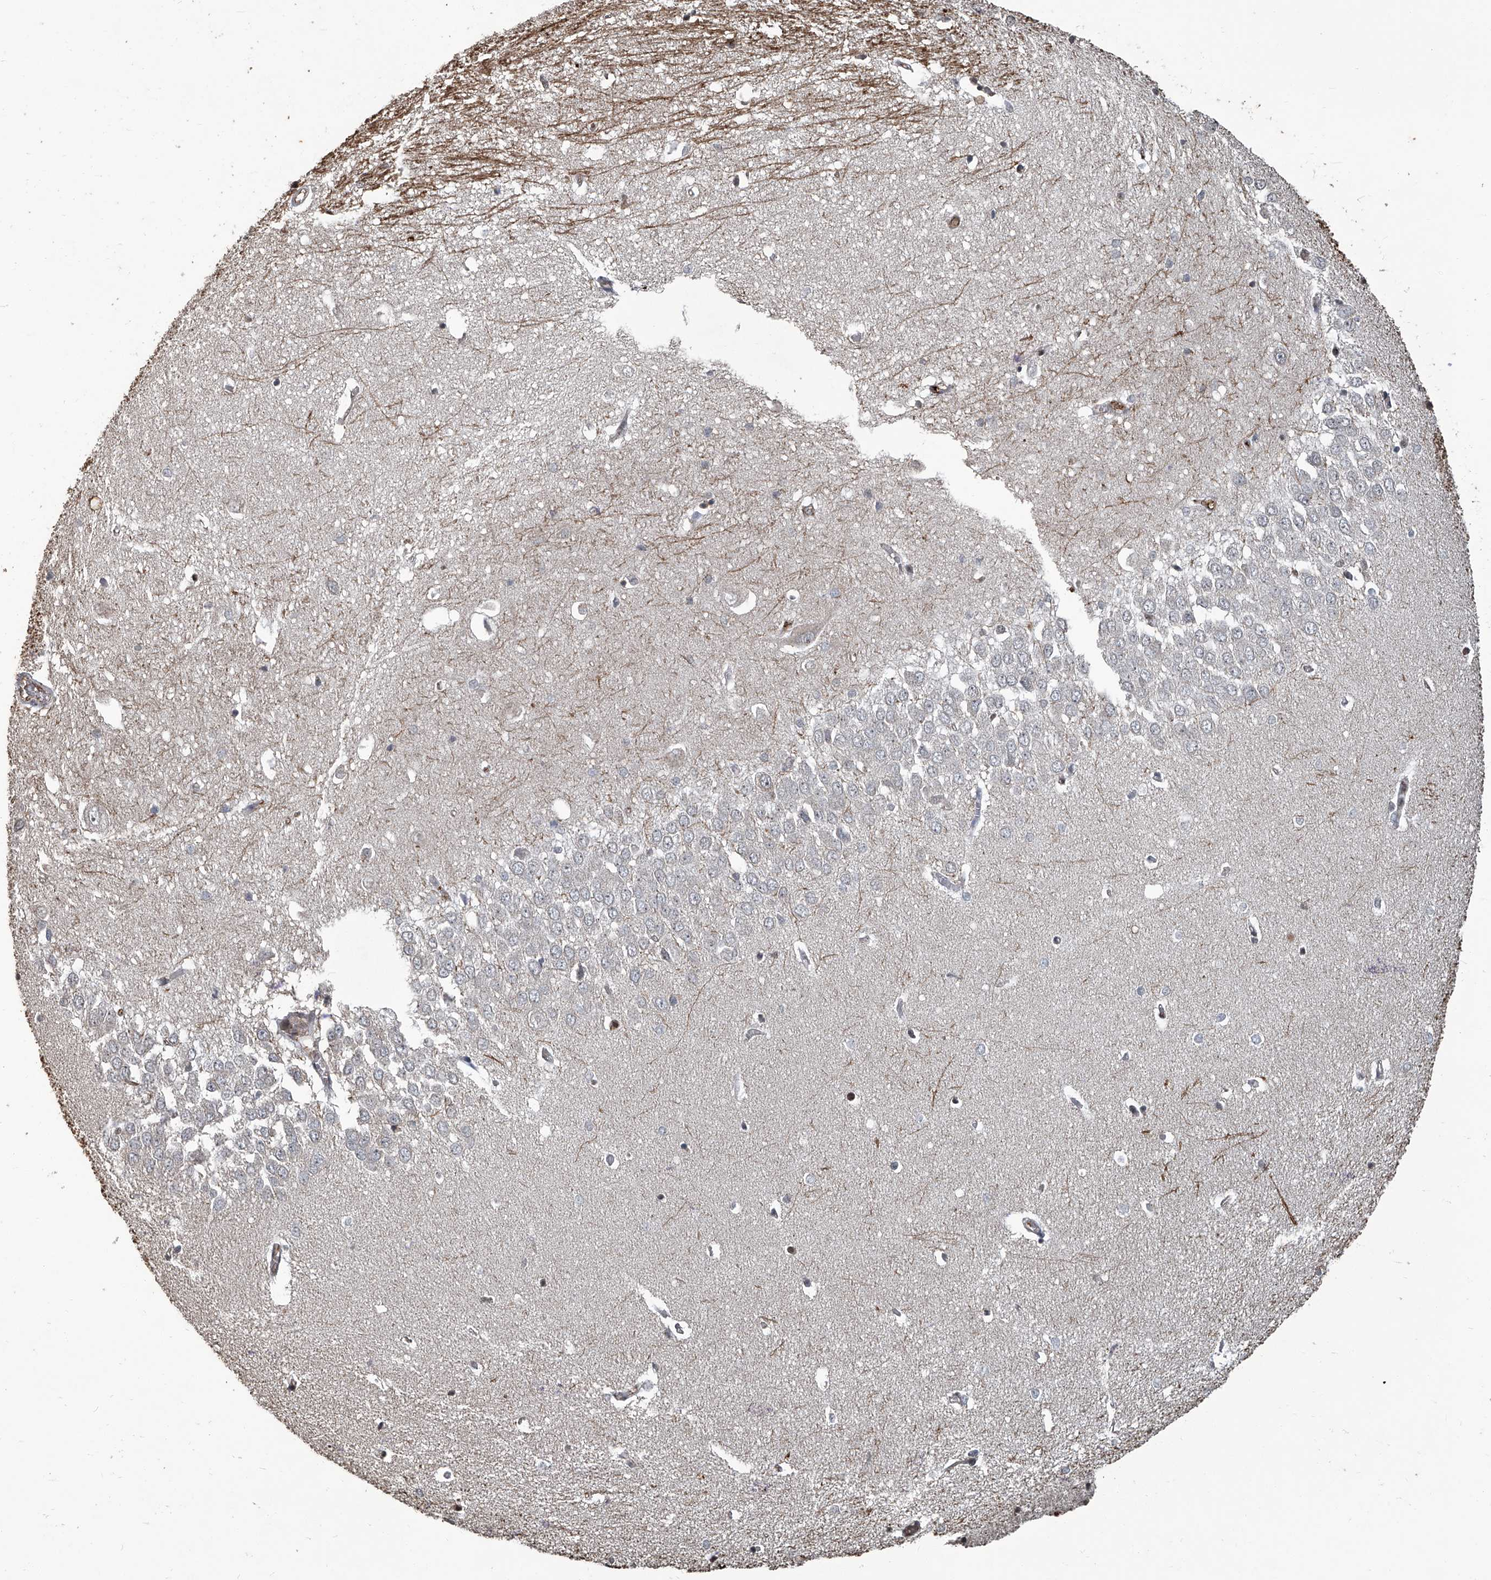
{"staining": {"intensity": "negative", "quantity": "none", "location": "none"}, "tissue": "hippocampus", "cell_type": "Glial cells", "image_type": "normal", "snomed": [{"axis": "morphology", "description": "Normal tissue, NOS"}, {"axis": "topography", "description": "Hippocampus"}], "caption": "This is a image of IHC staining of normal hippocampus, which shows no staining in glial cells. (Stains: DAB IHC with hematoxylin counter stain, Microscopy: brightfield microscopy at high magnification).", "gene": "GPR132", "patient": {"sex": "female", "age": 64}}